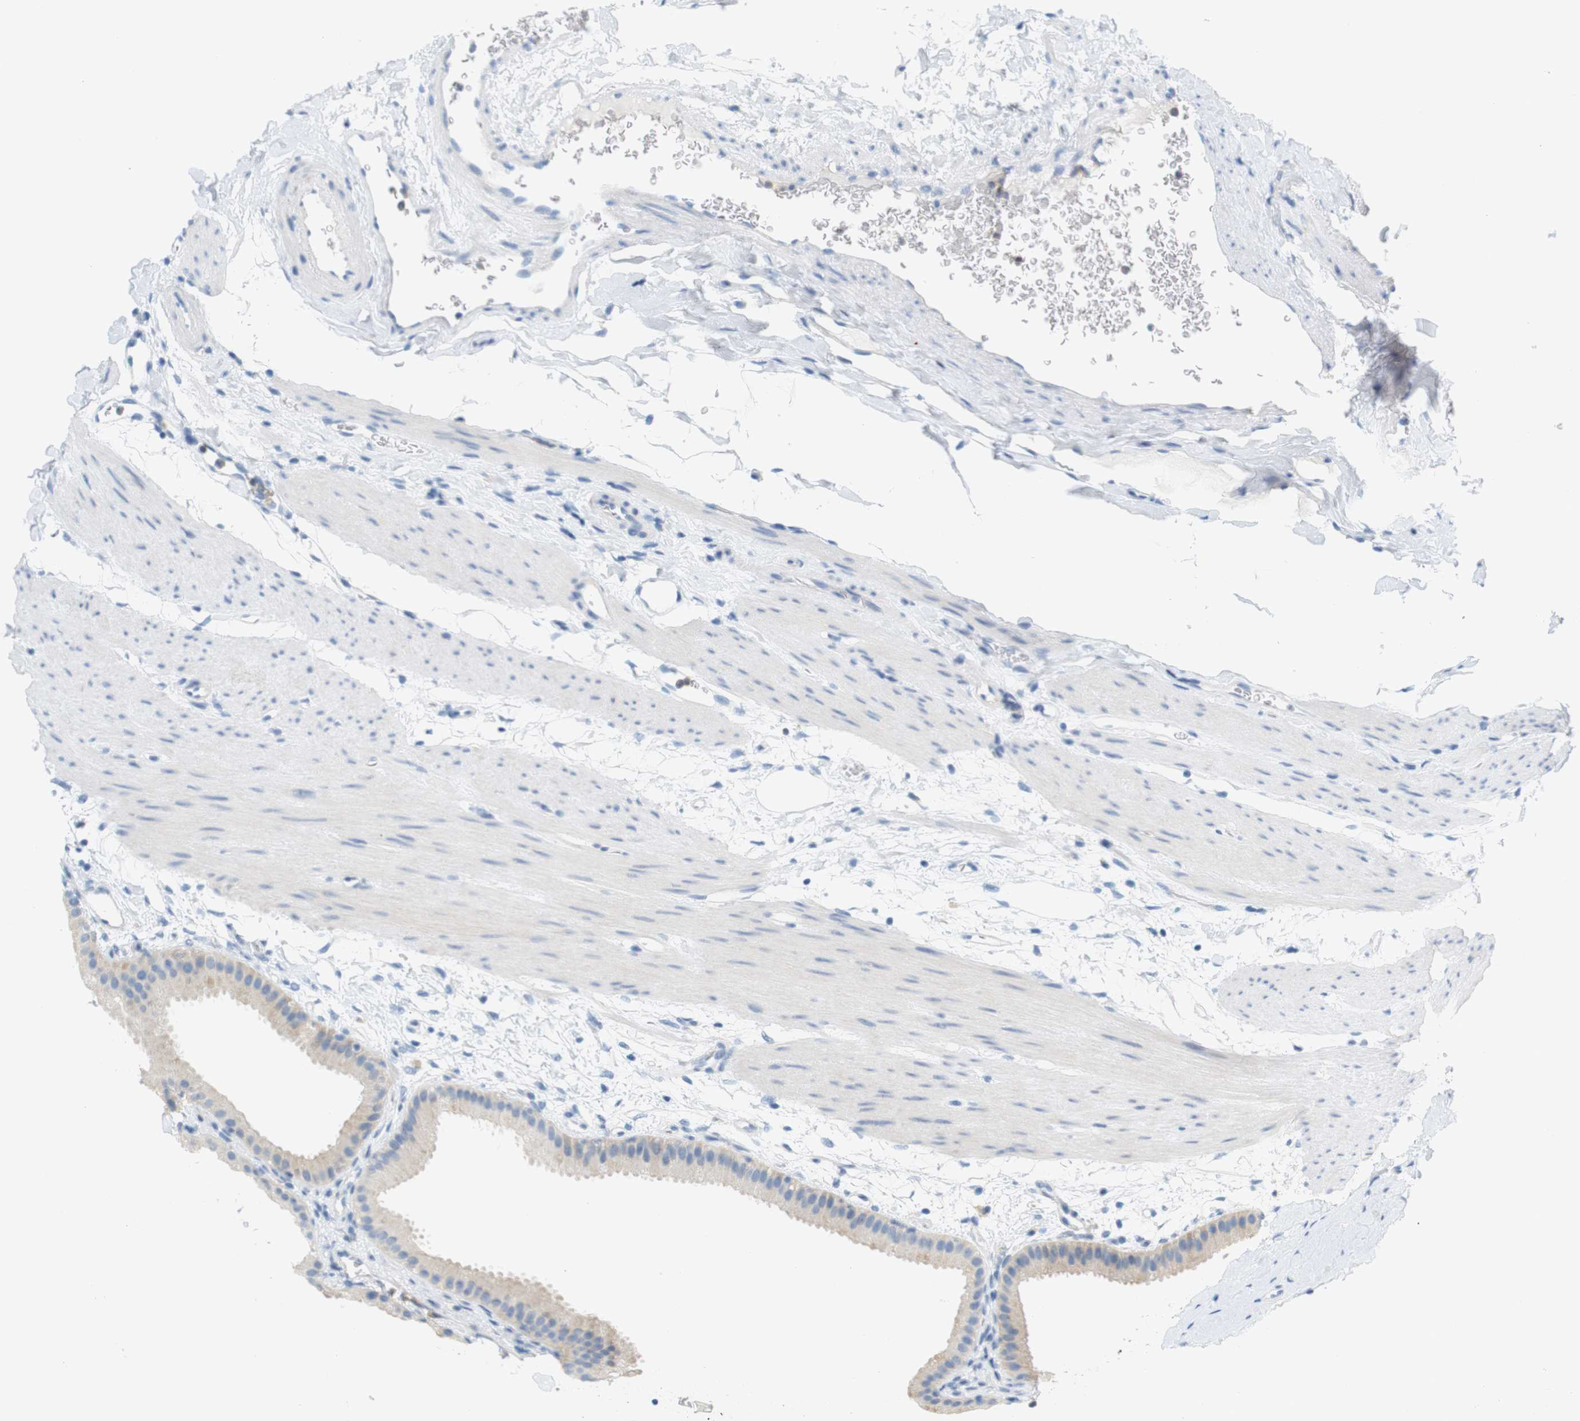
{"staining": {"intensity": "negative", "quantity": "none", "location": "none"}, "tissue": "gallbladder", "cell_type": "Glandular cells", "image_type": "normal", "snomed": [{"axis": "morphology", "description": "Normal tissue, NOS"}, {"axis": "topography", "description": "Gallbladder"}], "caption": "DAB (3,3'-diaminobenzidine) immunohistochemical staining of unremarkable gallbladder displays no significant staining in glandular cells. (Brightfield microscopy of DAB immunohistochemistry at high magnification).", "gene": "LRRK2", "patient": {"sex": "female", "age": 64}}